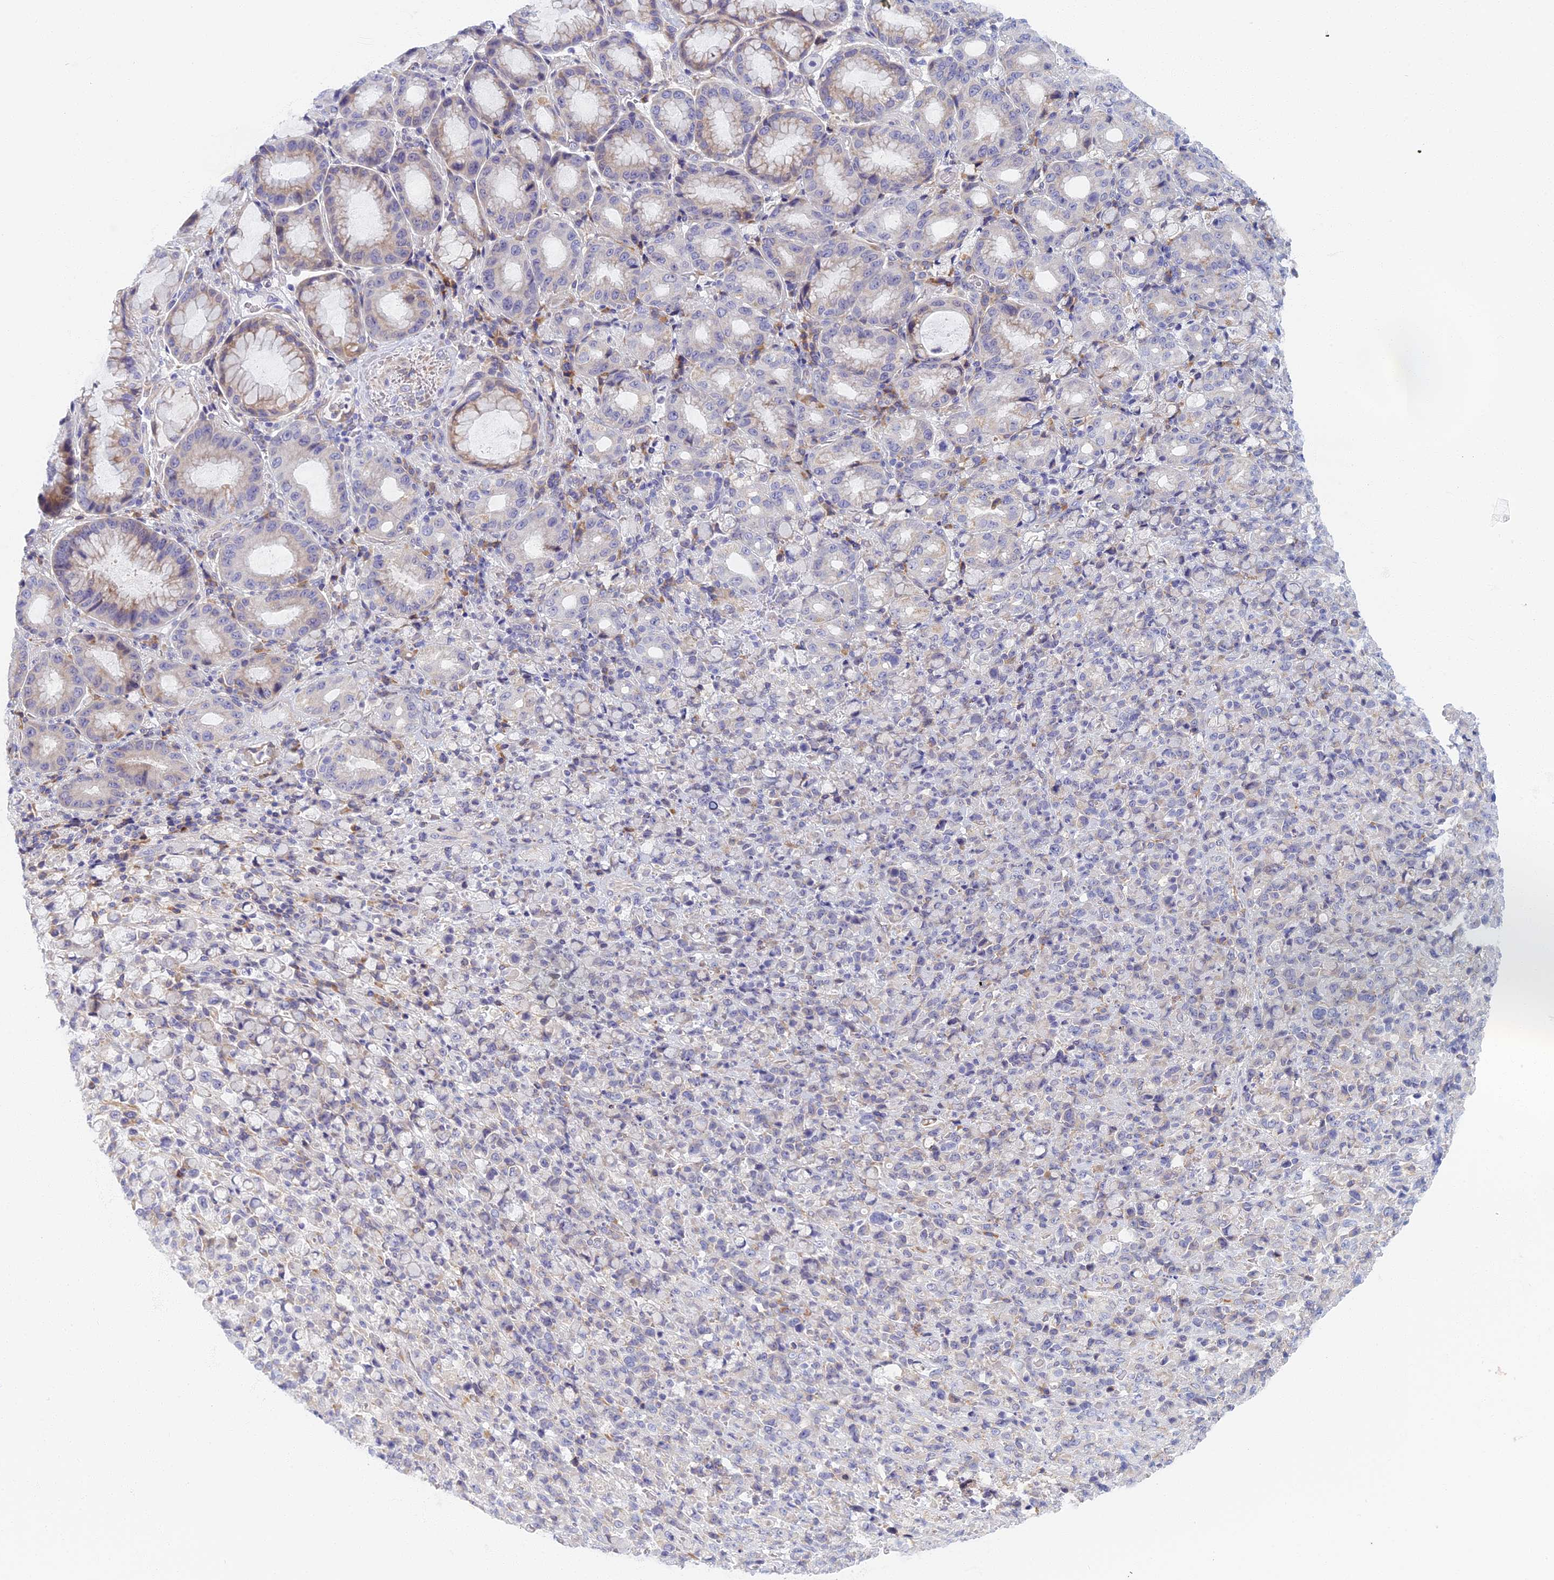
{"staining": {"intensity": "negative", "quantity": "none", "location": "none"}, "tissue": "stomach cancer", "cell_type": "Tumor cells", "image_type": "cancer", "snomed": [{"axis": "morphology", "description": "Normal tissue, NOS"}, {"axis": "morphology", "description": "Adenocarcinoma, NOS"}, {"axis": "topography", "description": "Stomach"}], "caption": "There is no significant expression in tumor cells of stomach adenocarcinoma.", "gene": "DDX51", "patient": {"sex": "female", "age": 79}}